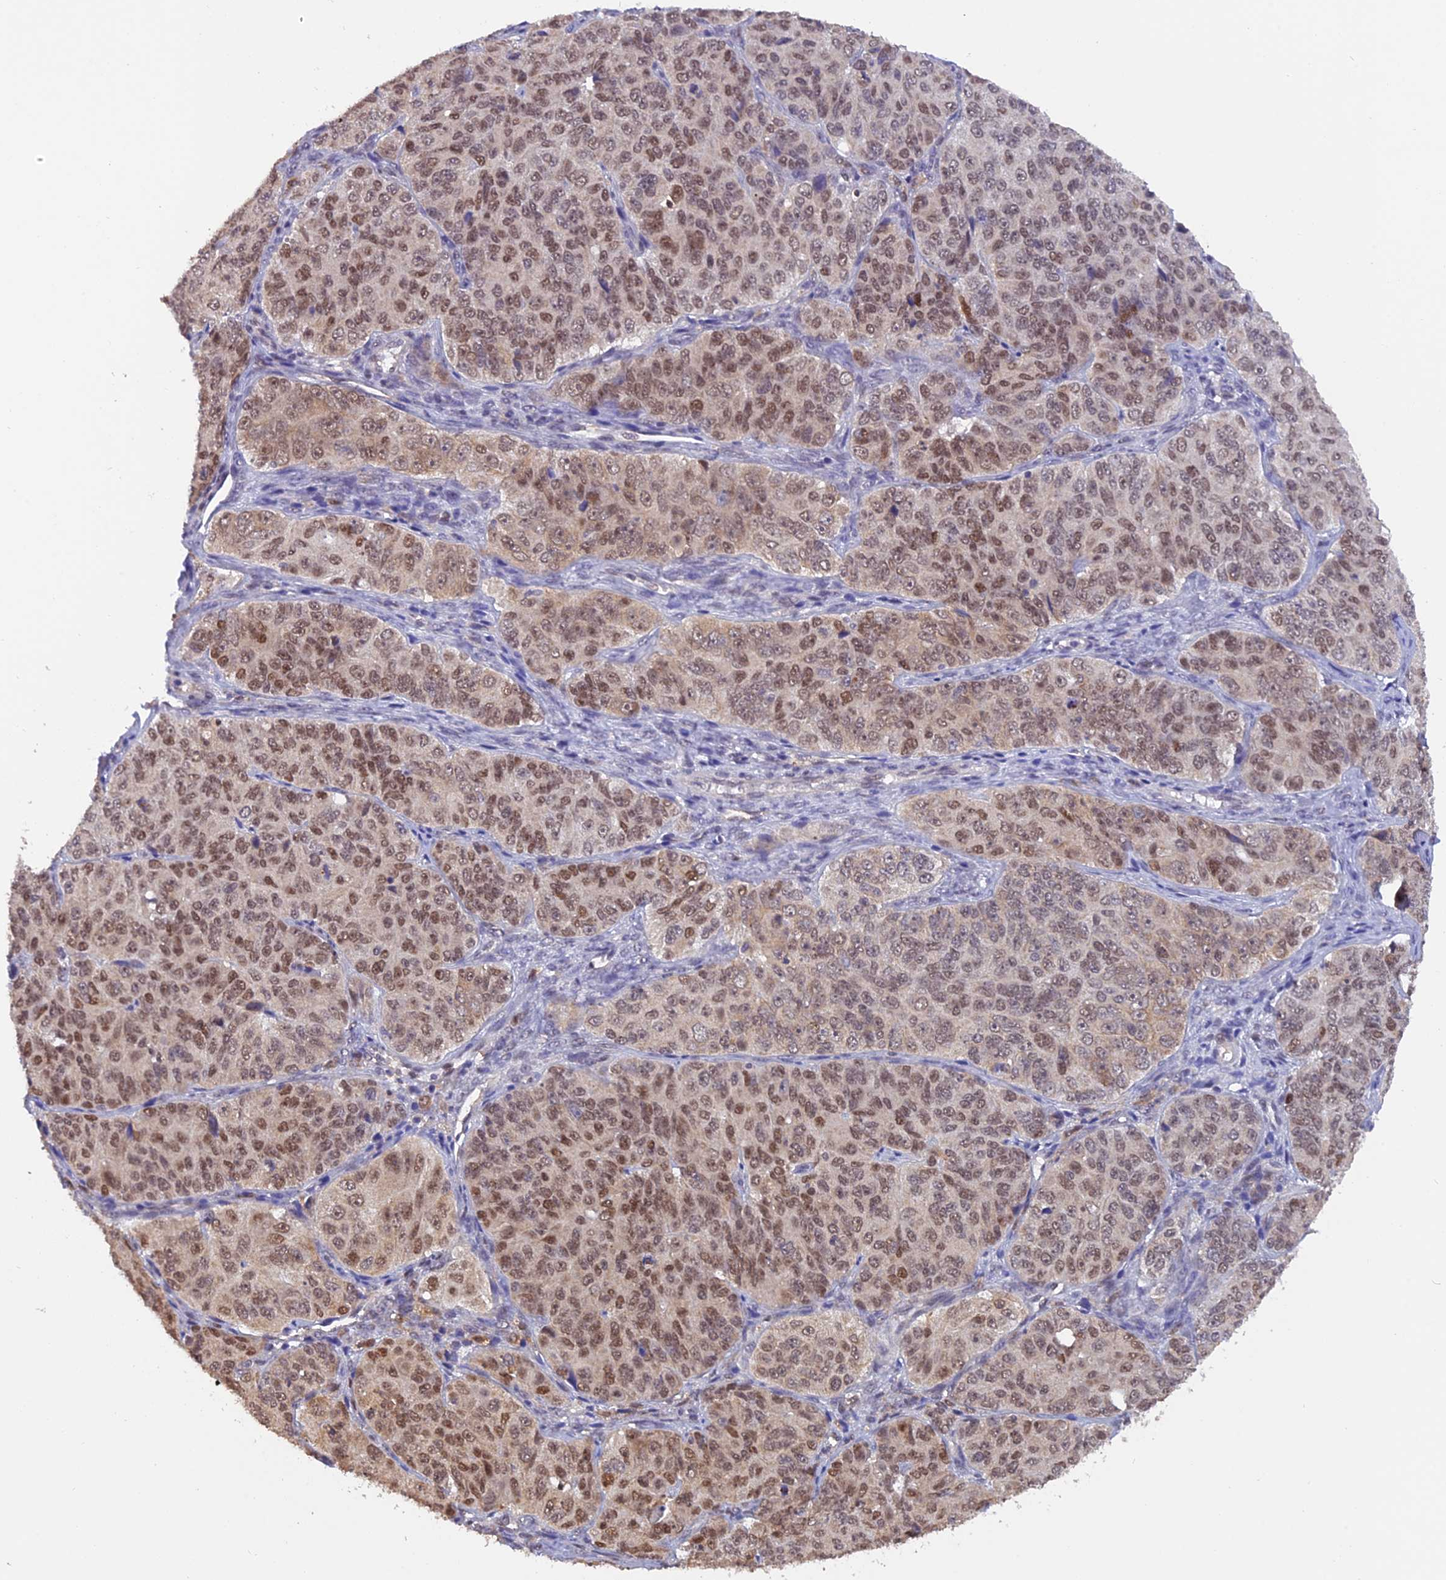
{"staining": {"intensity": "moderate", "quantity": ">75%", "location": "nuclear"}, "tissue": "ovarian cancer", "cell_type": "Tumor cells", "image_type": "cancer", "snomed": [{"axis": "morphology", "description": "Carcinoma, endometroid"}, {"axis": "topography", "description": "Ovary"}], "caption": "A histopathology image of ovarian cancer stained for a protein shows moderate nuclear brown staining in tumor cells.", "gene": "MNS1", "patient": {"sex": "female", "age": 51}}